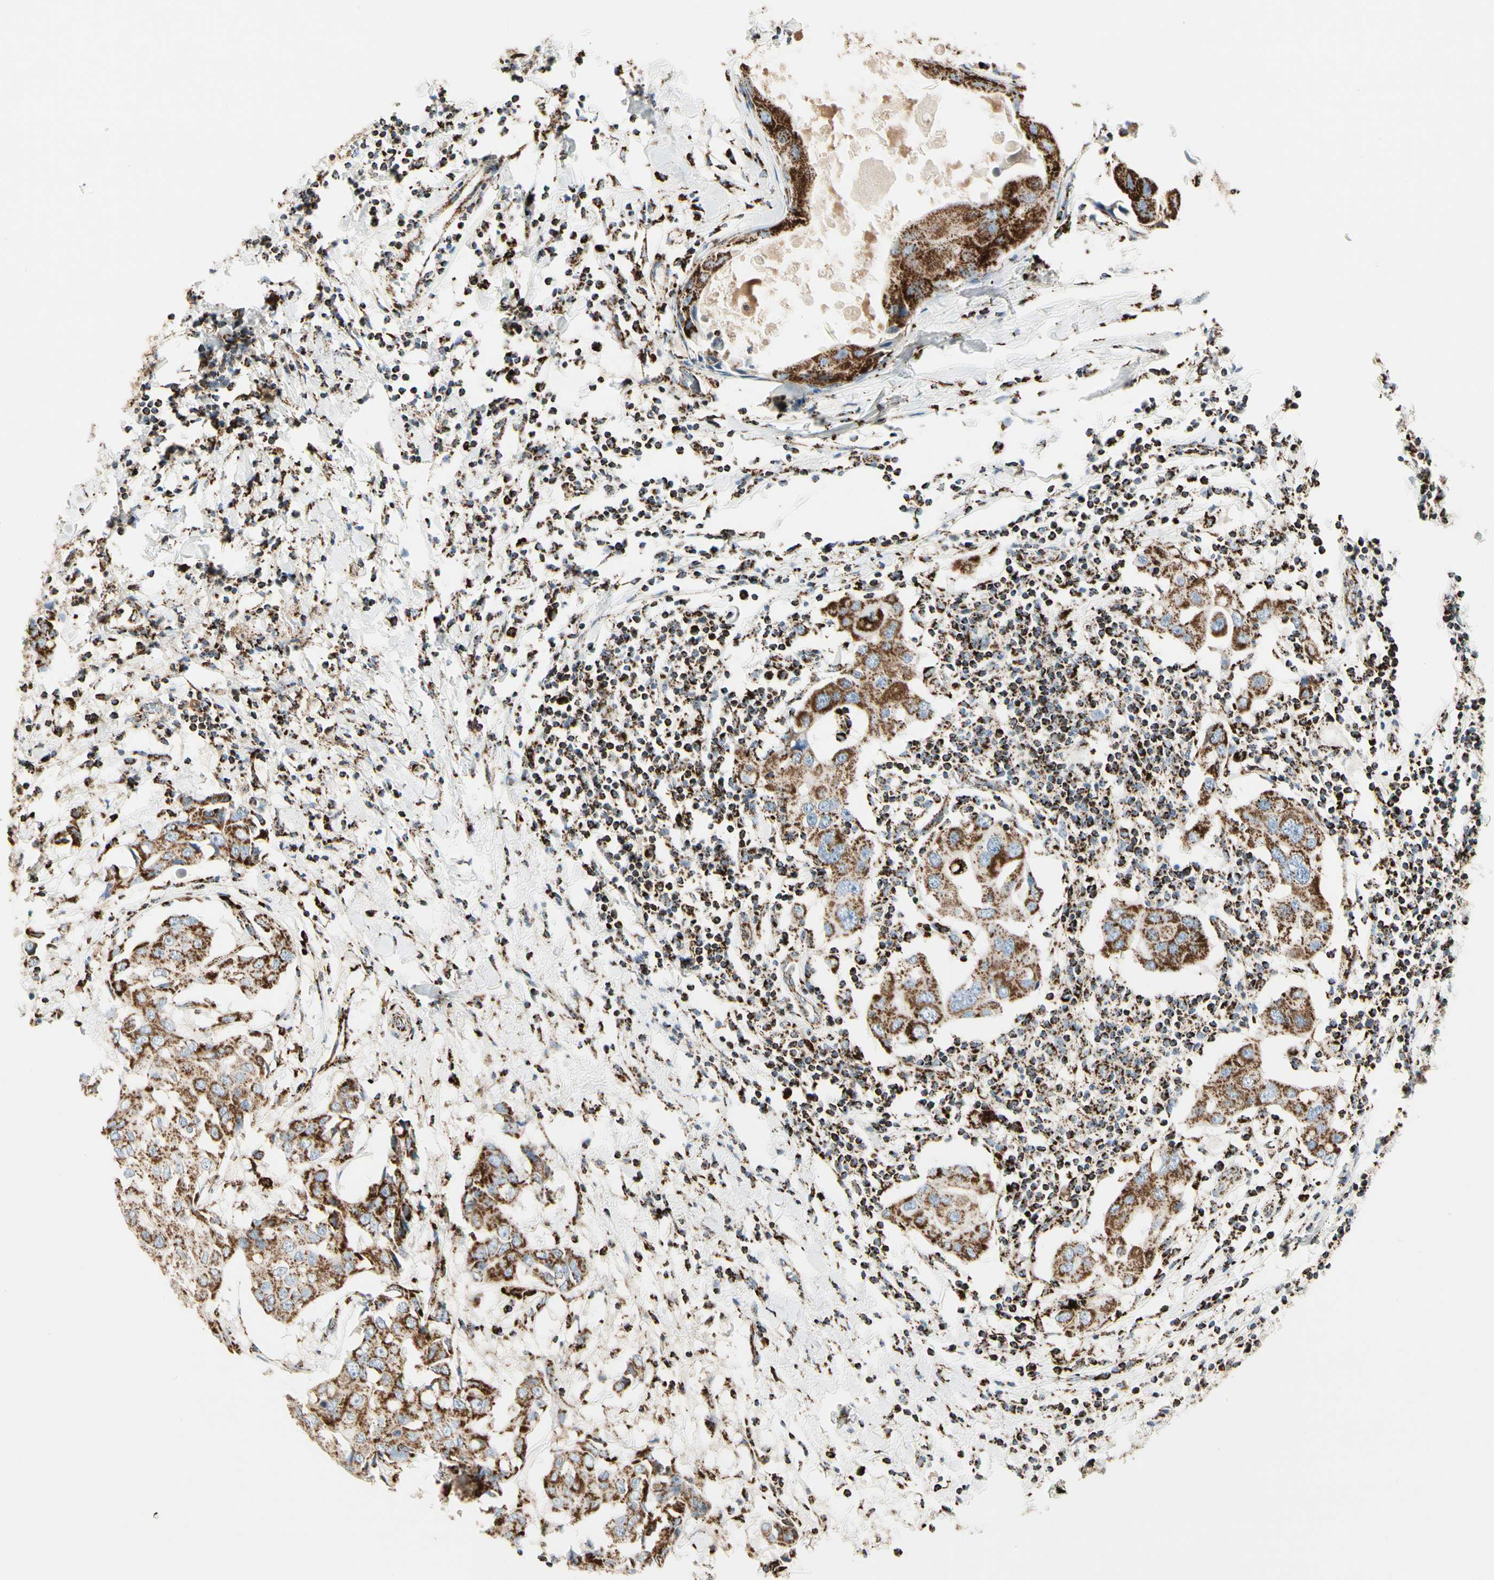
{"staining": {"intensity": "strong", "quantity": ">75%", "location": "cytoplasmic/membranous"}, "tissue": "breast cancer", "cell_type": "Tumor cells", "image_type": "cancer", "snomed": [{"axis": "morphology", "description": "Duct carcinoma"}, {"axis": "topography", "description": "Breast"}], "caption": "Human breast cancer (intraductal carcinoma) stained with a protein marker demonstrates strong staining in tumor cells.", "gene": "ME2", "patient": {"sex": "female", "age": 27}}